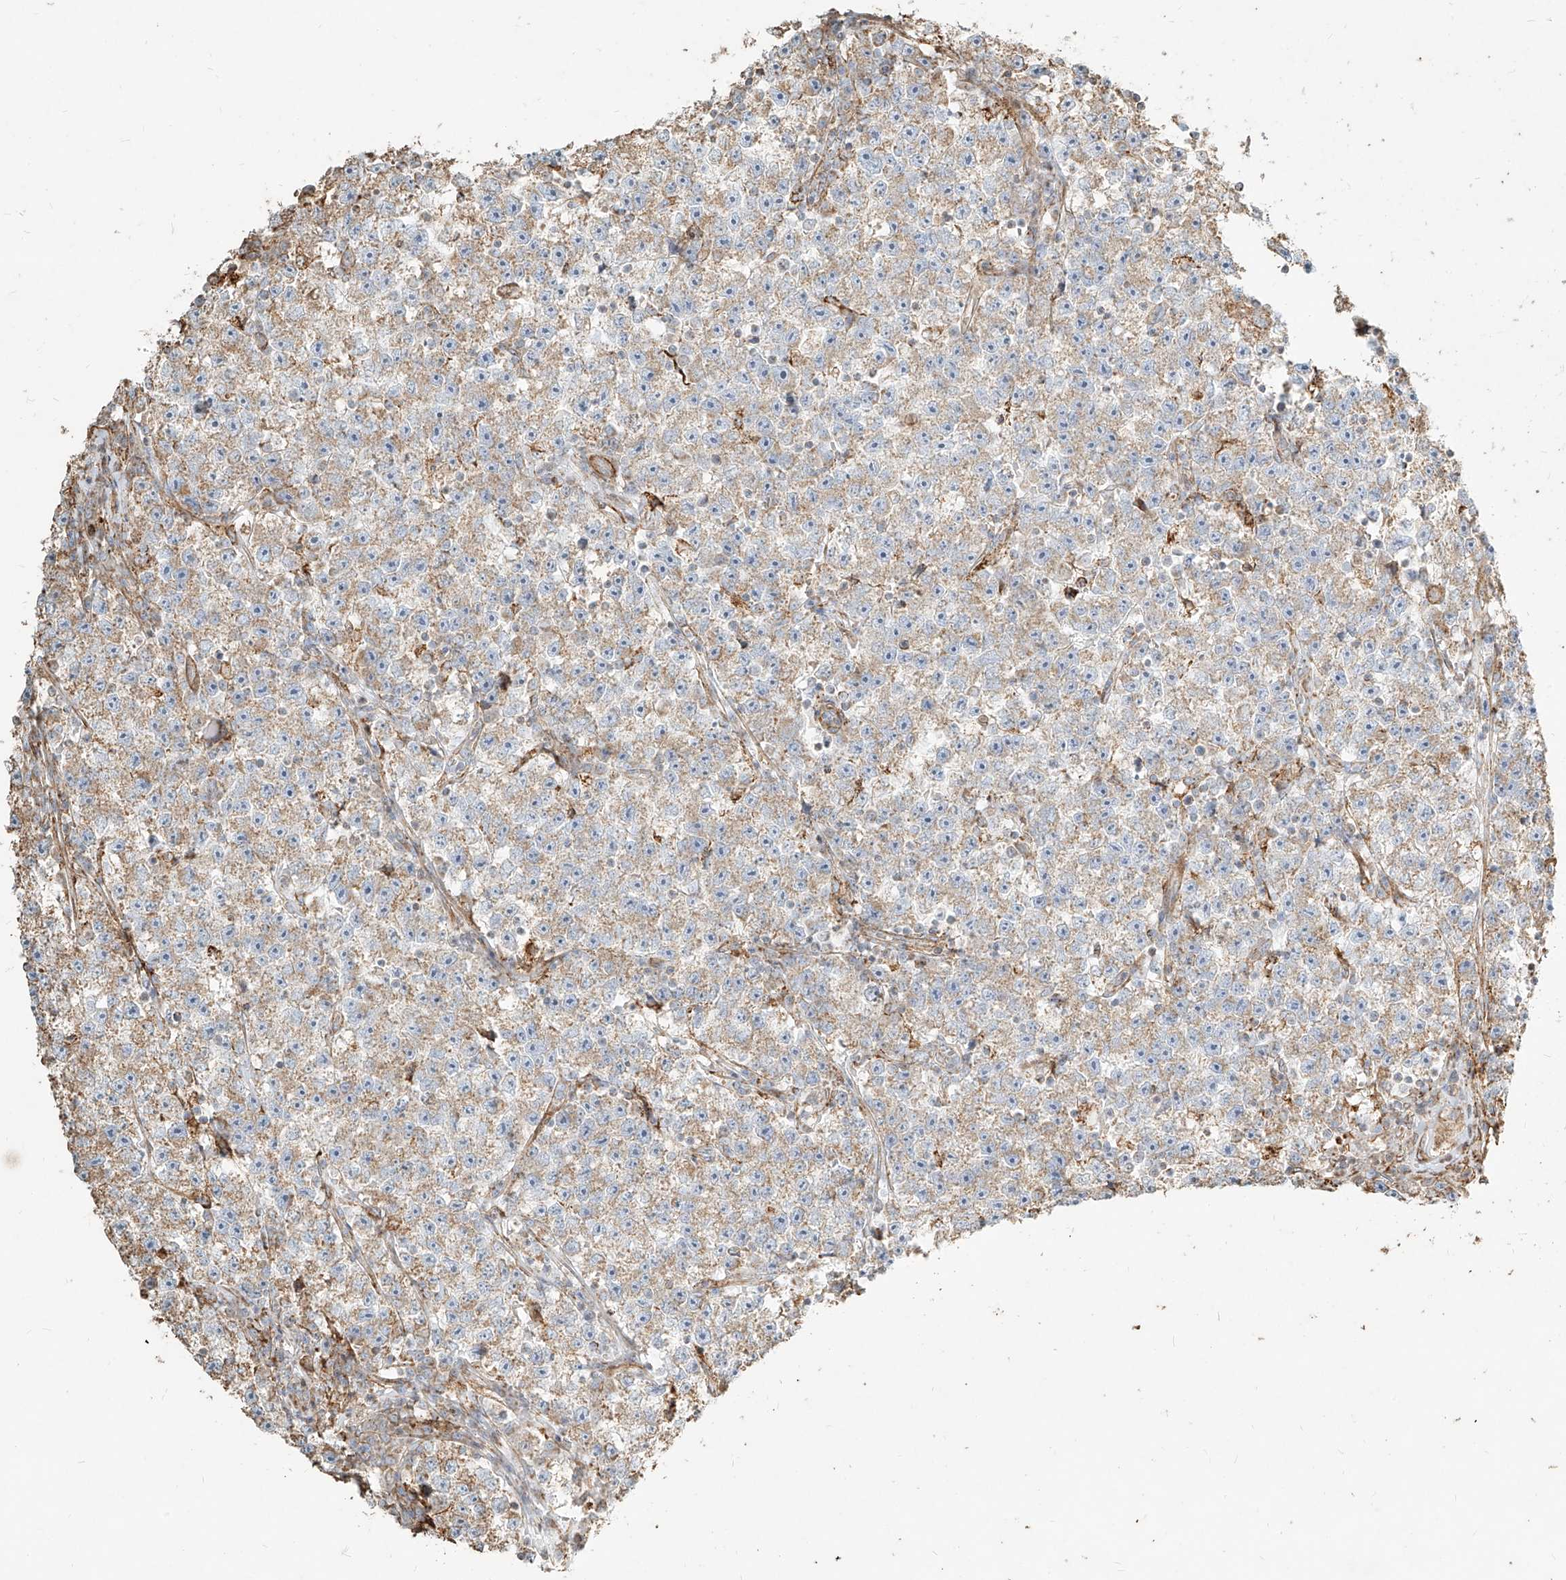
{"staining": {"intensity": "weak", "quantity": "25%-75%", "location": "cytoplasmic/membranous"}, "tissue": "testis cancer", "cell_type": "Tumor cells", "image_type": "cancer", "snomed": [{"axis": "morphology", "description": "Seminoma, NOS"}, {"axis": "topography", "description": "Testis"}], "caption": "Protein expression analysis of human seminoma (testis) reveals weak cytoplasmic/membranous expression in about 25%-75% of tumor cells.", "gene": "MTX2", "patient": {"sex": "male", "age": 22}}